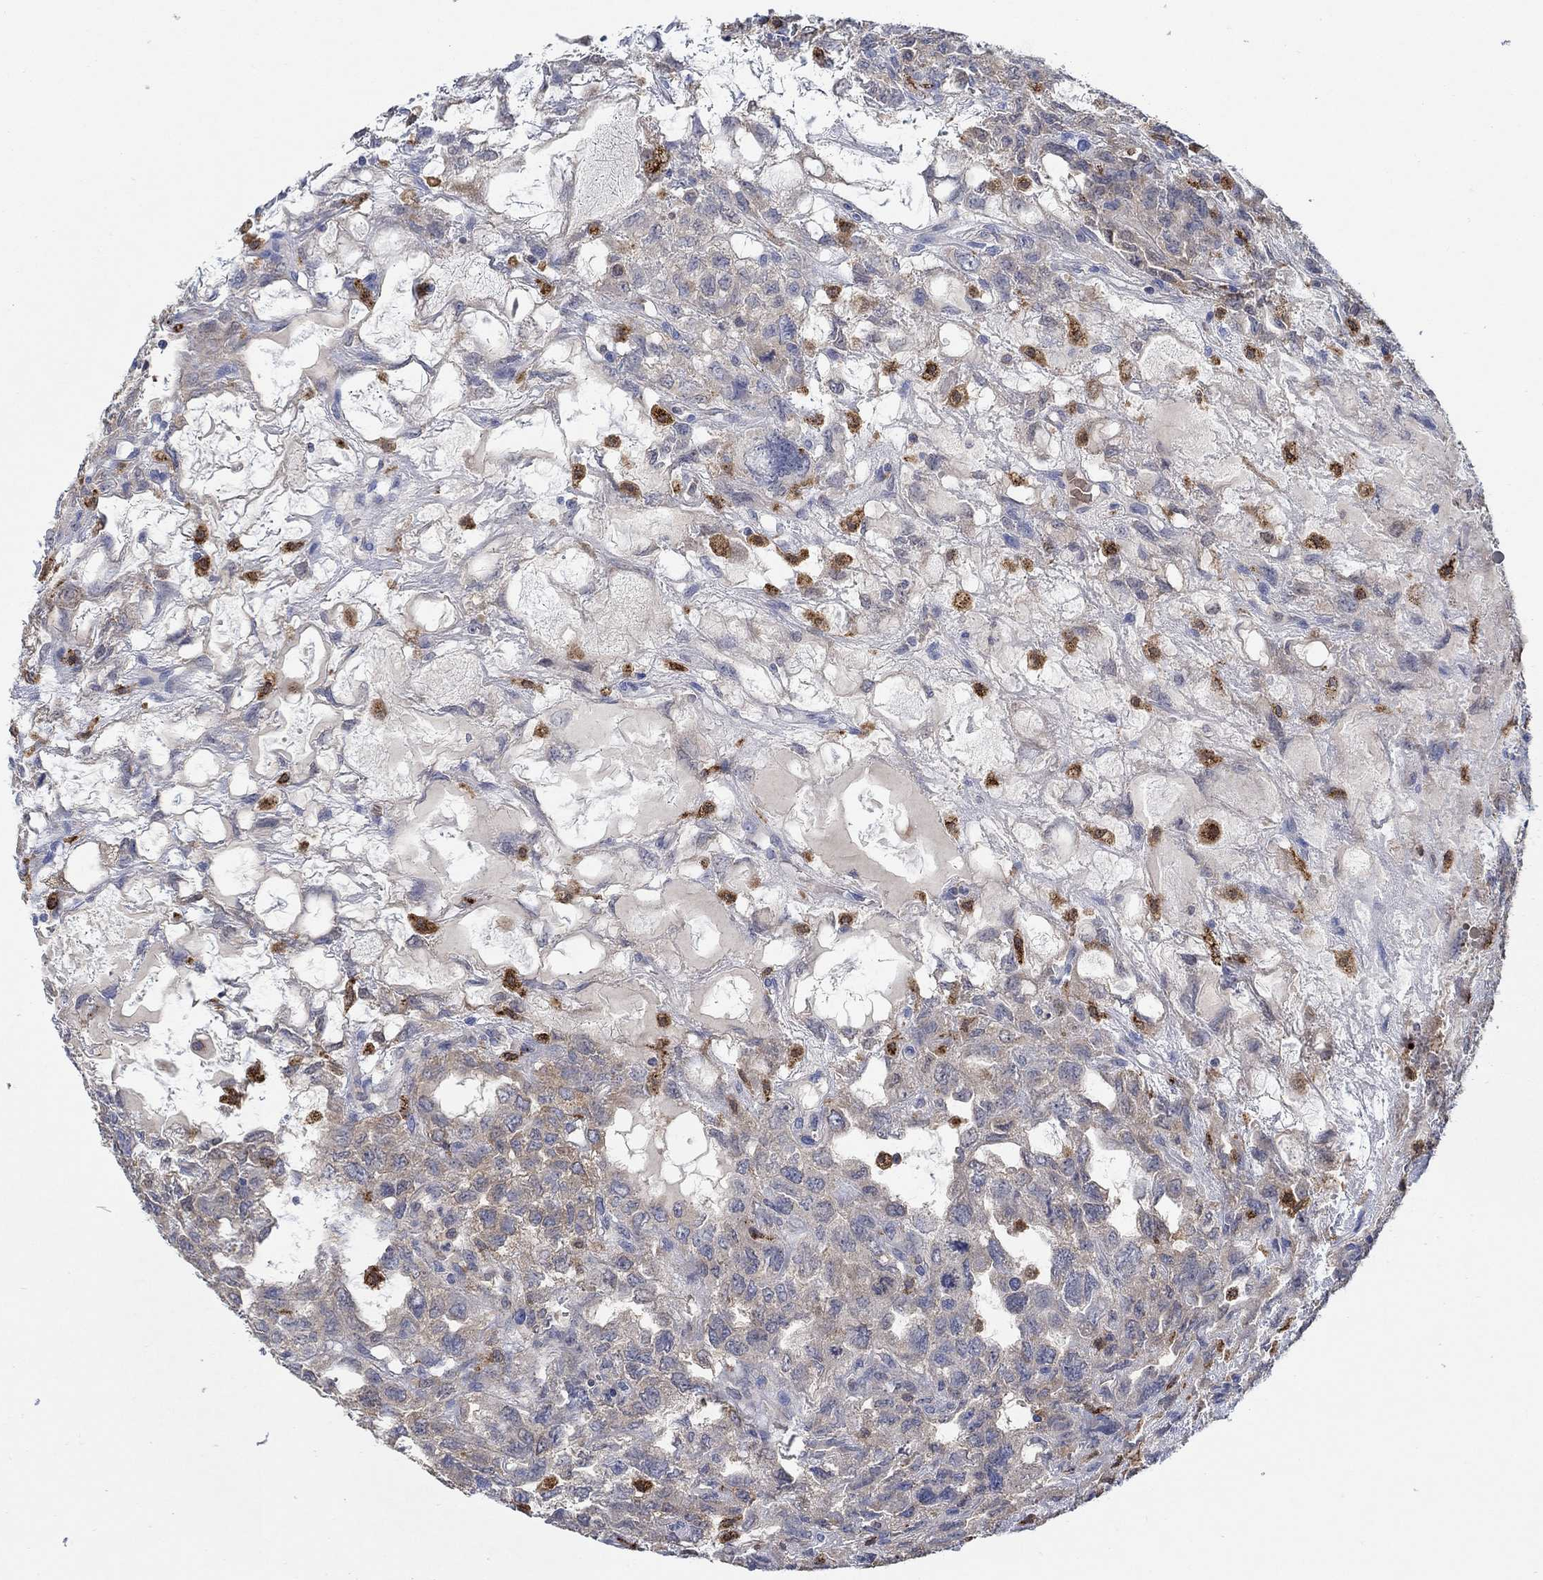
{"staining": {"intensity": "negative", "quantity": "none", "location": "none"}, "tissue": "testis cancer", "cell_type": "Tumor cells", "image_type": "cancer", "snomed": [{"axis": "morphology", "description": "Seminoma, NOS"}, {"axis": "topography", "description": "Testis"}], "caption": "Immunohistochemical staining of human testis seminoma displays no significant positivity in tumor cells.", "gene": "MPP1", "patient": {"sex": "male", "age": 52}}